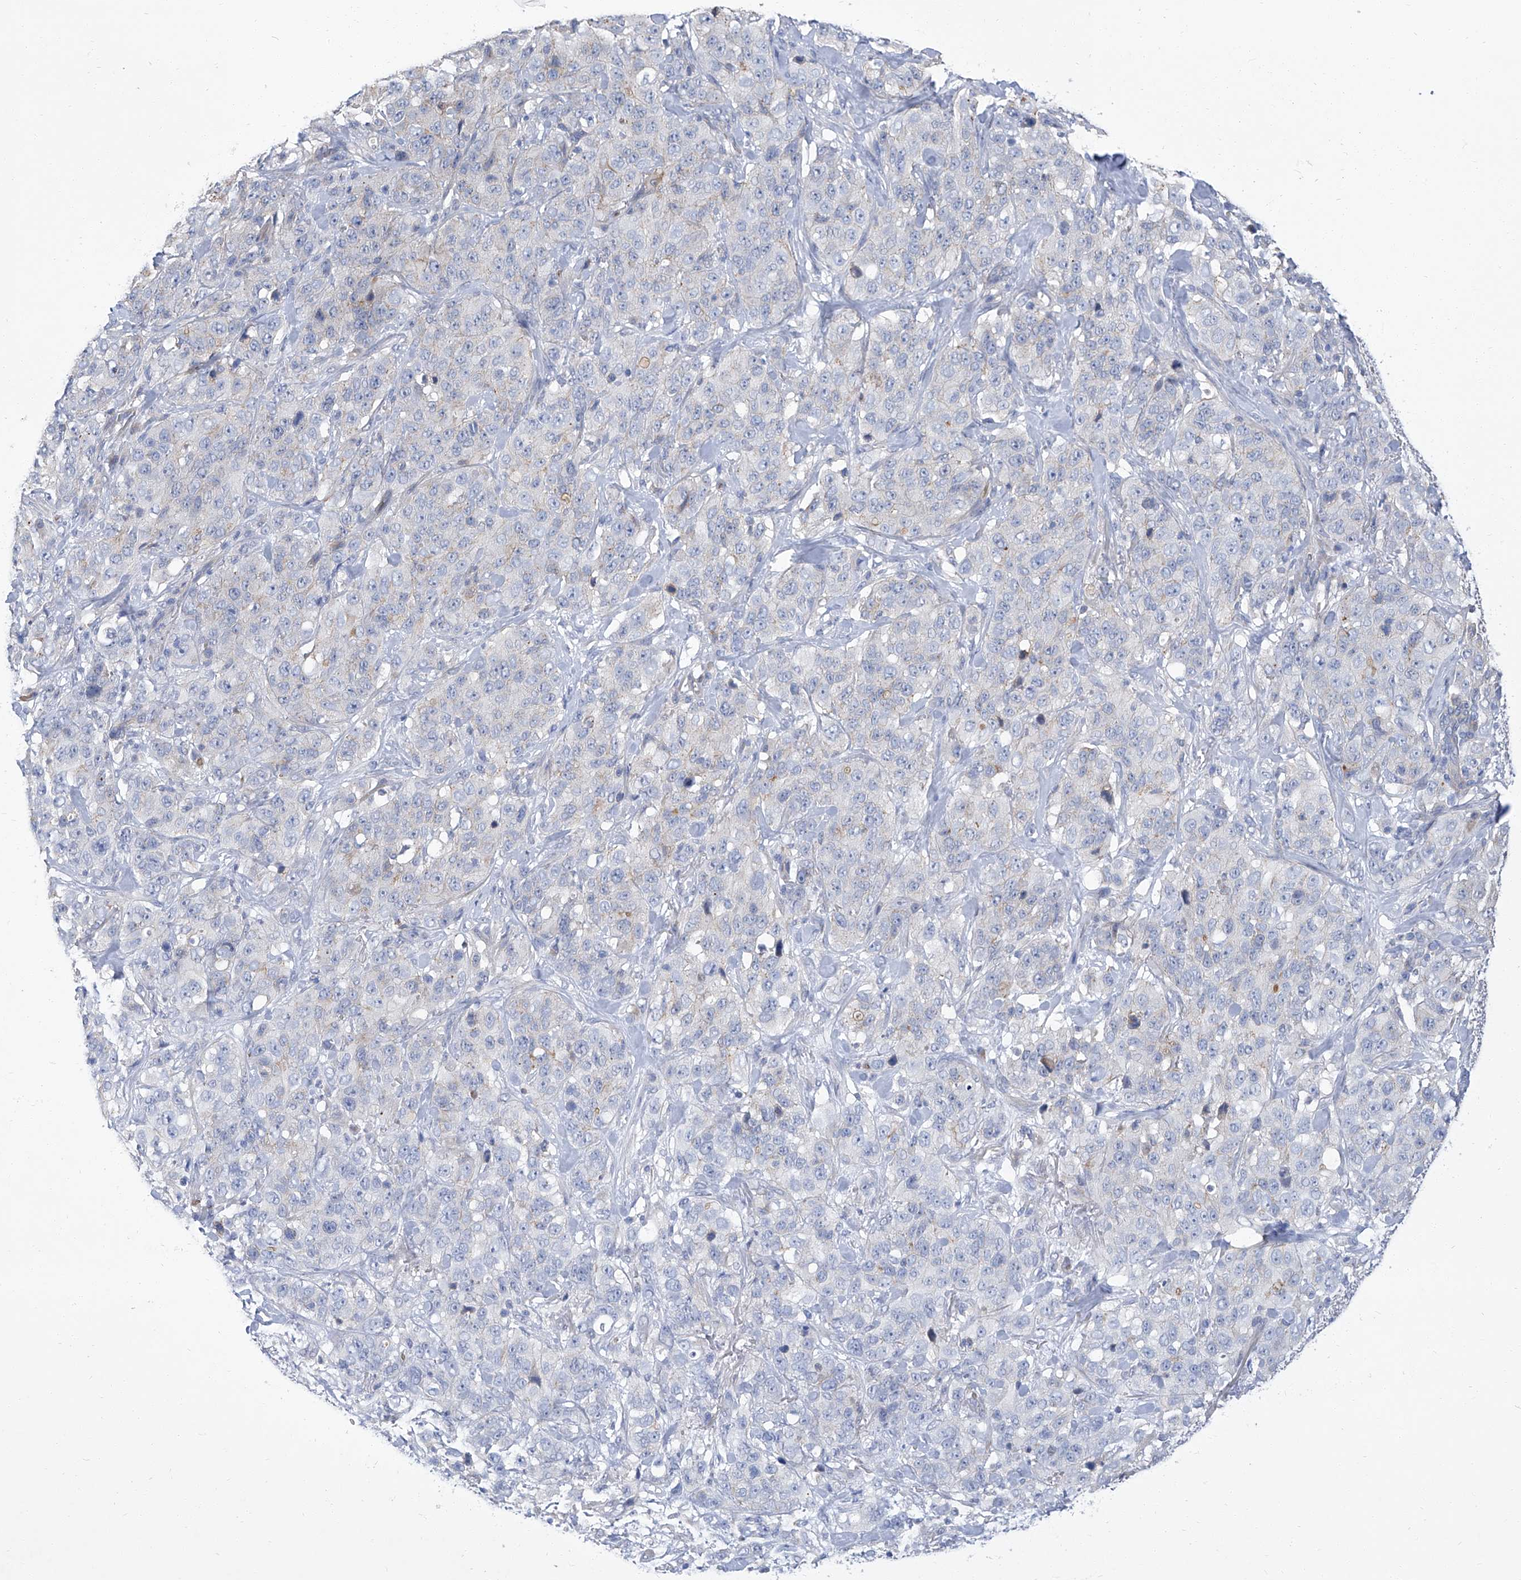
{"staining": {"intensity": "negative", "quantity": "none", "location": "none"}, "tissue": "stomach cancer", "cell_type": "Tumor cells", "image_type": "cancer", "snomed": [{"axis": "morphology", "description": "Adenocarcinoma, NOS"}, {"axis": "topography", "description": "Stomach"}], "caption": "Immunohistochemistry (IHC) image of neoplastic tissue: stomach adenocarcinoma stained with DAB demonstrates no significant protein expression in tumor cells. The staining was performed using DAB to visualize the protein expression in brown, while the nuclei were stained in blue with hematoxylin (Magnification: 20x).", "gene": "PARD3", "patient": {"sex": "male", "age": 48}}